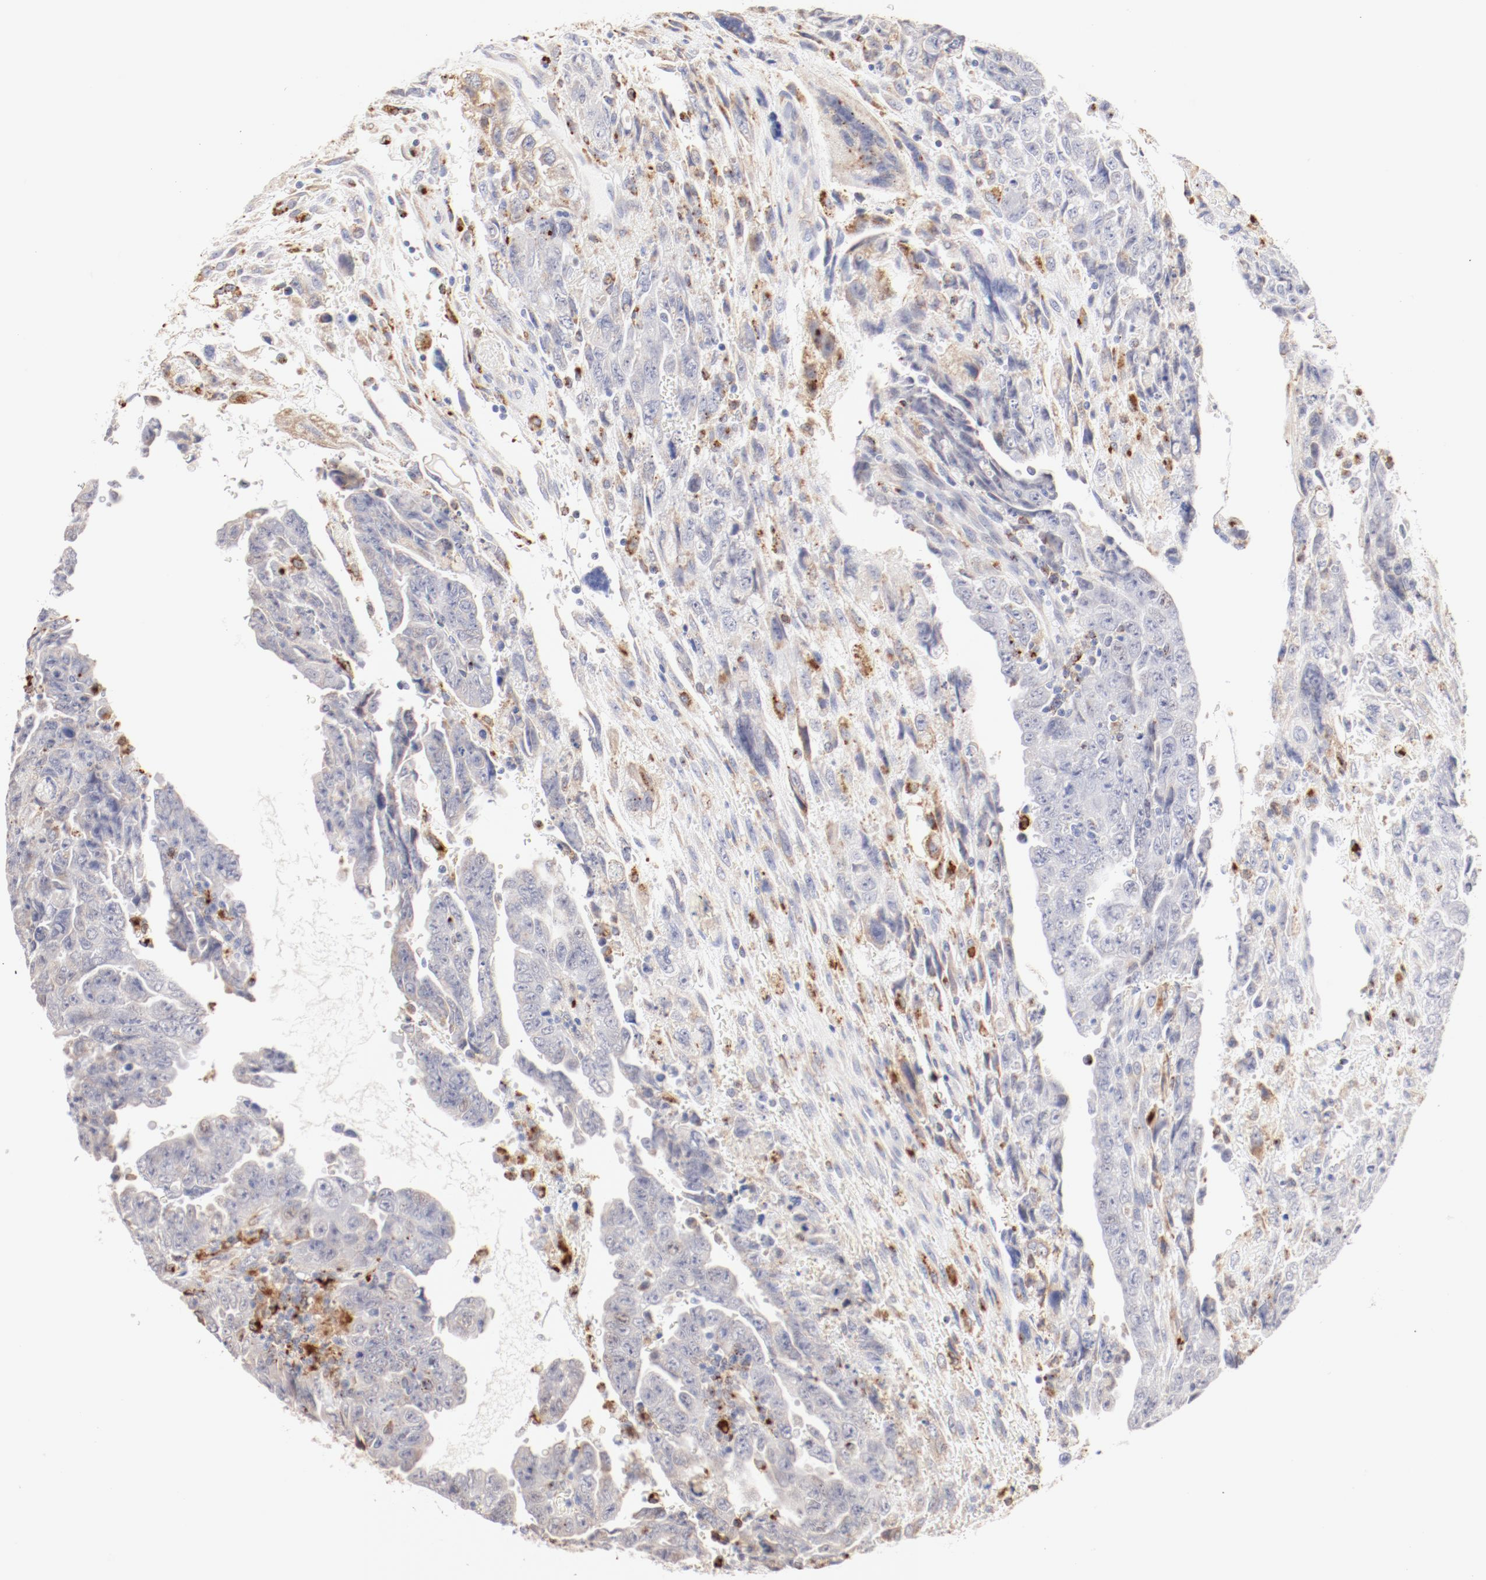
{"staining": {"intensity": "negative", "quantity": "none", "location": "none"}, "tissue": "testis cancer", "cell_type": "Tumor cells", "image_type": "cancer", "snomed": [{"axis": "morphology", "description": "Carcinoma, Embryonal, NOS"}, {"axis": "topography", "description": "Testis"}], "caption": "This is an immunohistochemistry histopathology image of testis cancer (embryonal carcinoma). There is no staining in tumor cells.", "gene": "CTSH", "patient": {"sex": "male", "age": 28}}